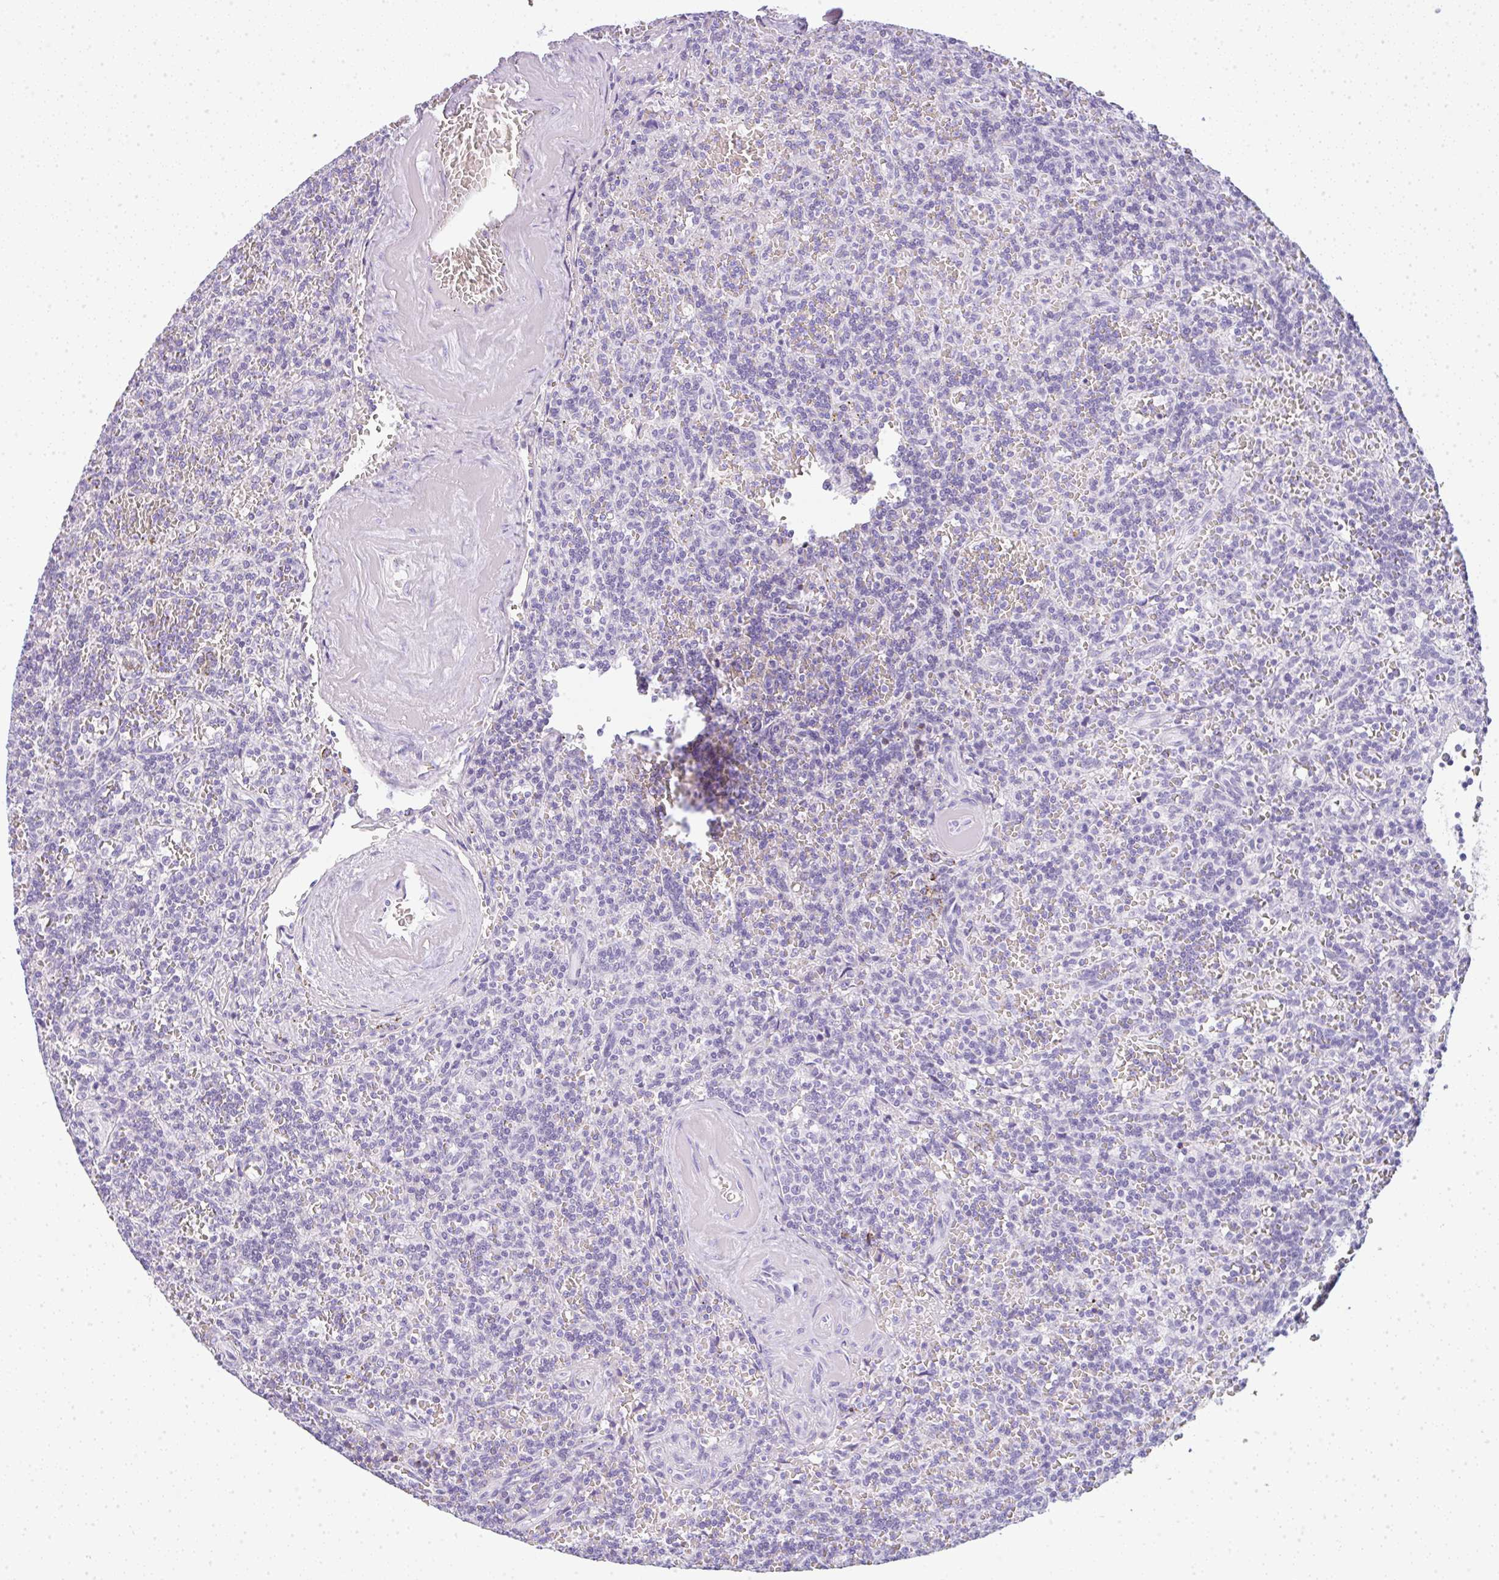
{"staining": {"intensity": "negative", "quantity": "none", "location": "none"}, "tissue": "lymphoma", "cell_type": "Tumor cells", "image_type": "cancer", "snomed": [{"axis": "morphology", "description": "Malignant lymphoma, non-Hodgkin's type, Low grade"}, {"axis": "topography", "description": "Spleen"}], "caption": "Immunohistochemistry histopathology image of neoplastic tissue: human malignant lymphoma, non-Hodgkin's type (low-grade) stained with DAB (3,3'-diaminobenzidine) demonstrates no significant protein staining in tumor cells.", "gene": "LPAR4", "patient": {"sex": "male", "age": 73}}